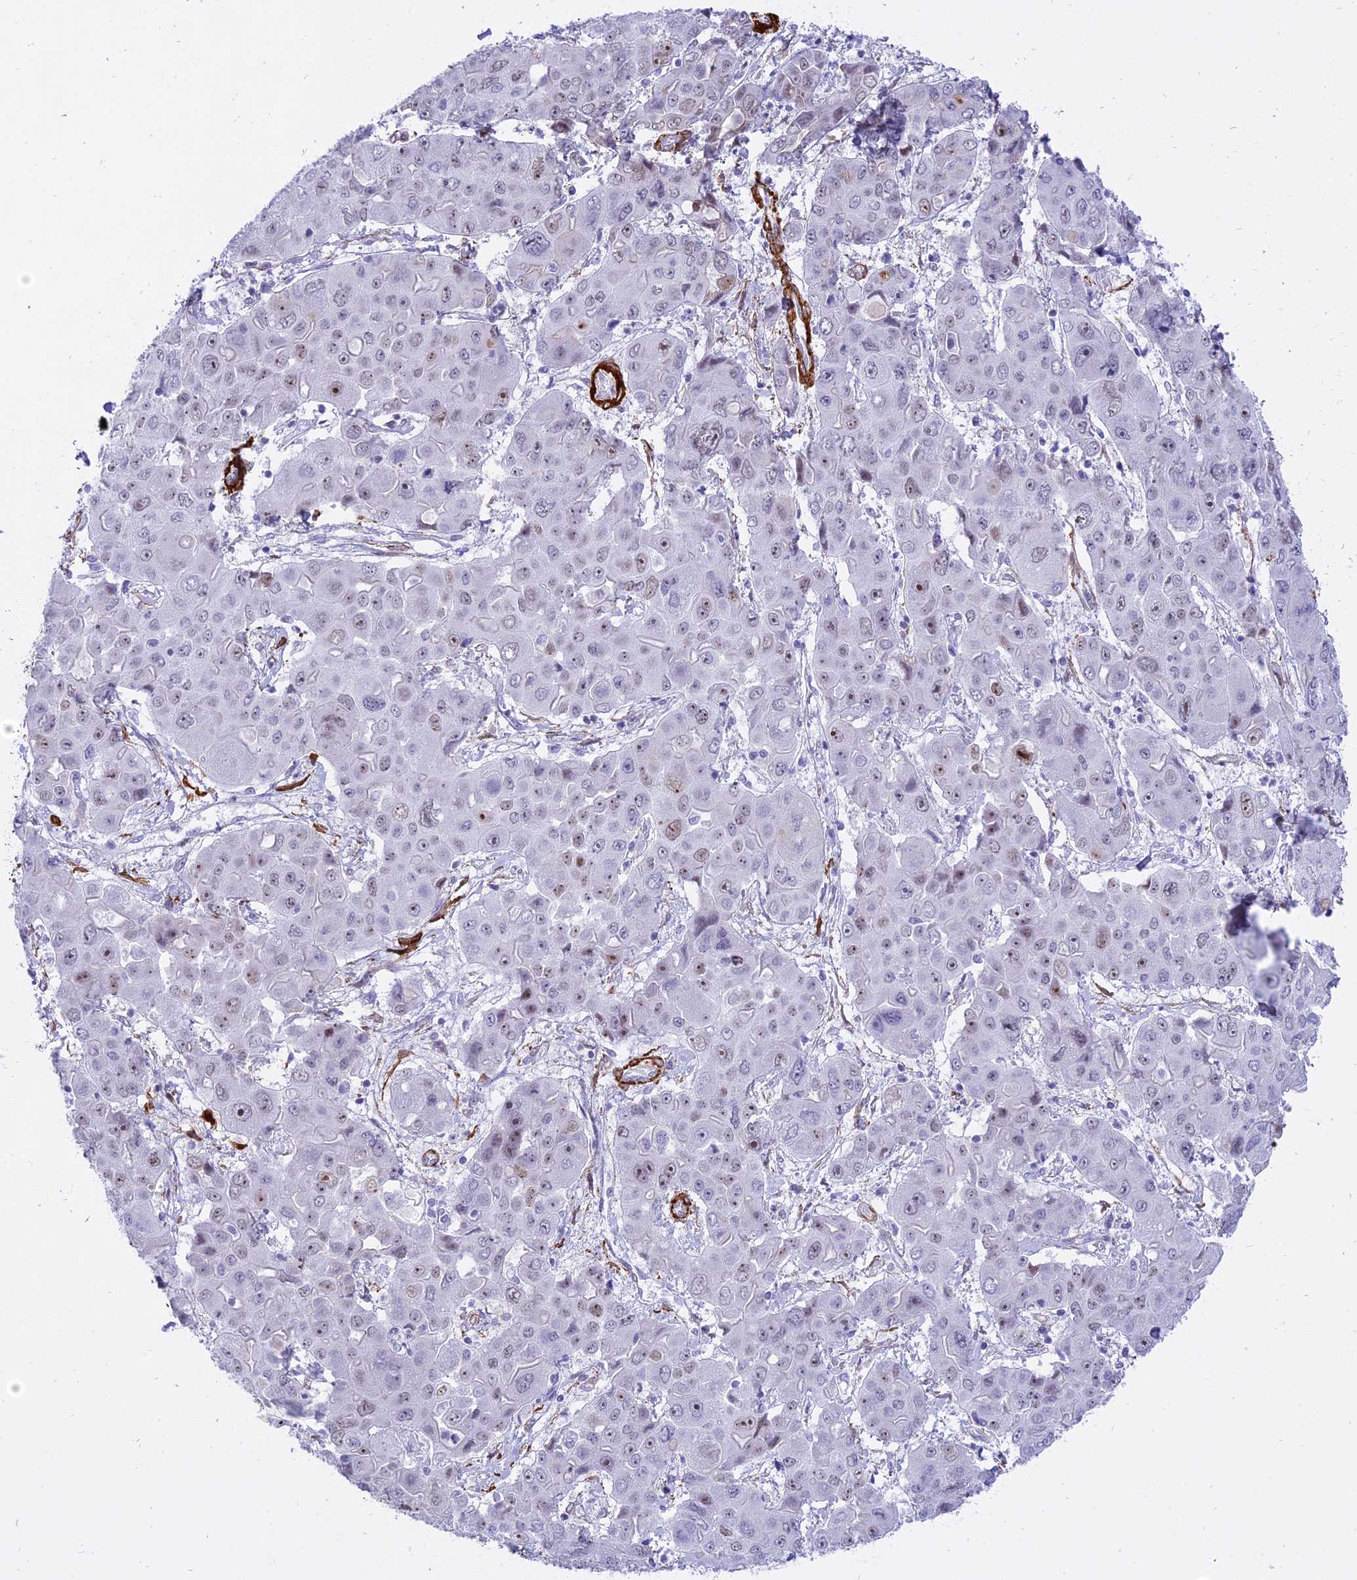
{"staining": {"intensity": "weak", "quantity": "25%-75%", "location": "nuclear"}, "tissue": "liver cancer", "cell_type": "Tumor cells", "image_type": "cancer", "snomed": [{"axis": "morphology", "description": "Cholangiocarcinoma"}, {"axis": "topography", "description": "Liver"}], "caption": "Protein staining of liver cancer tissue shows weak nuclear positivity in about 25%-75% of tumor cells.", "gene": "CENPV", "patient": {"sex": "male", "age": 67}}